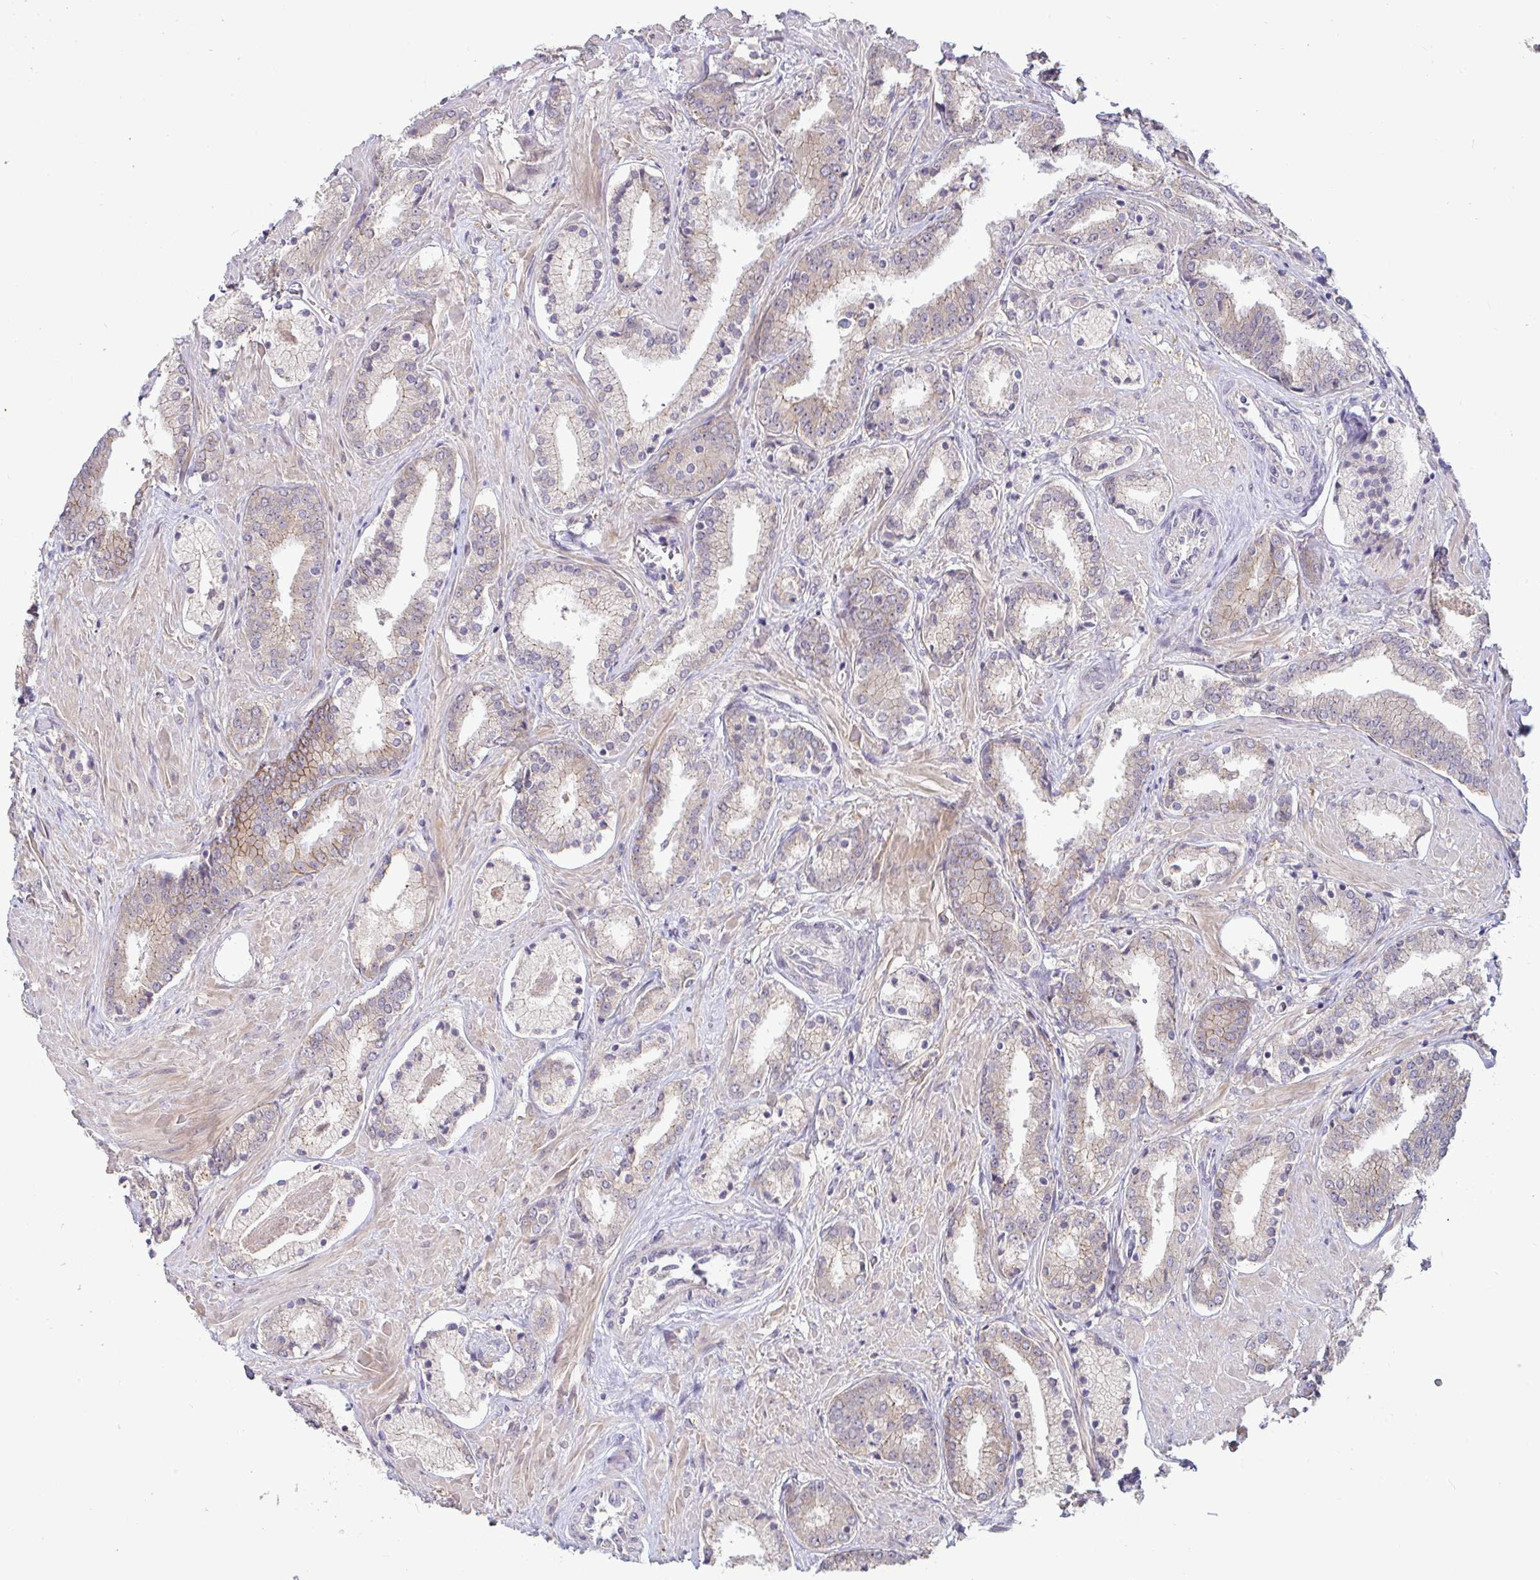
{"staining": {"intensity": "moderate", "quantity": "25%-75%", "location": "cytoplasmic/membranous"}, "tissue": "prostate cancer", "cell_type": "Tumor cells", "image_type": "cancer", "snomed": [{"axis": "morphology", "description": "Adenocarcinoma, High grade"}, {"axis": "topography", "description": "Prostate"}], "caption": "This image reveals immunohistochemistry staining of human adenocarcinoma (high-grade) (prostate), with medium moderate cytoplasmic/membranous staining in about 25%-75% of tumor cells.", "gene": "GSTM1", "patient": {"sex": "male", "age": 56}}